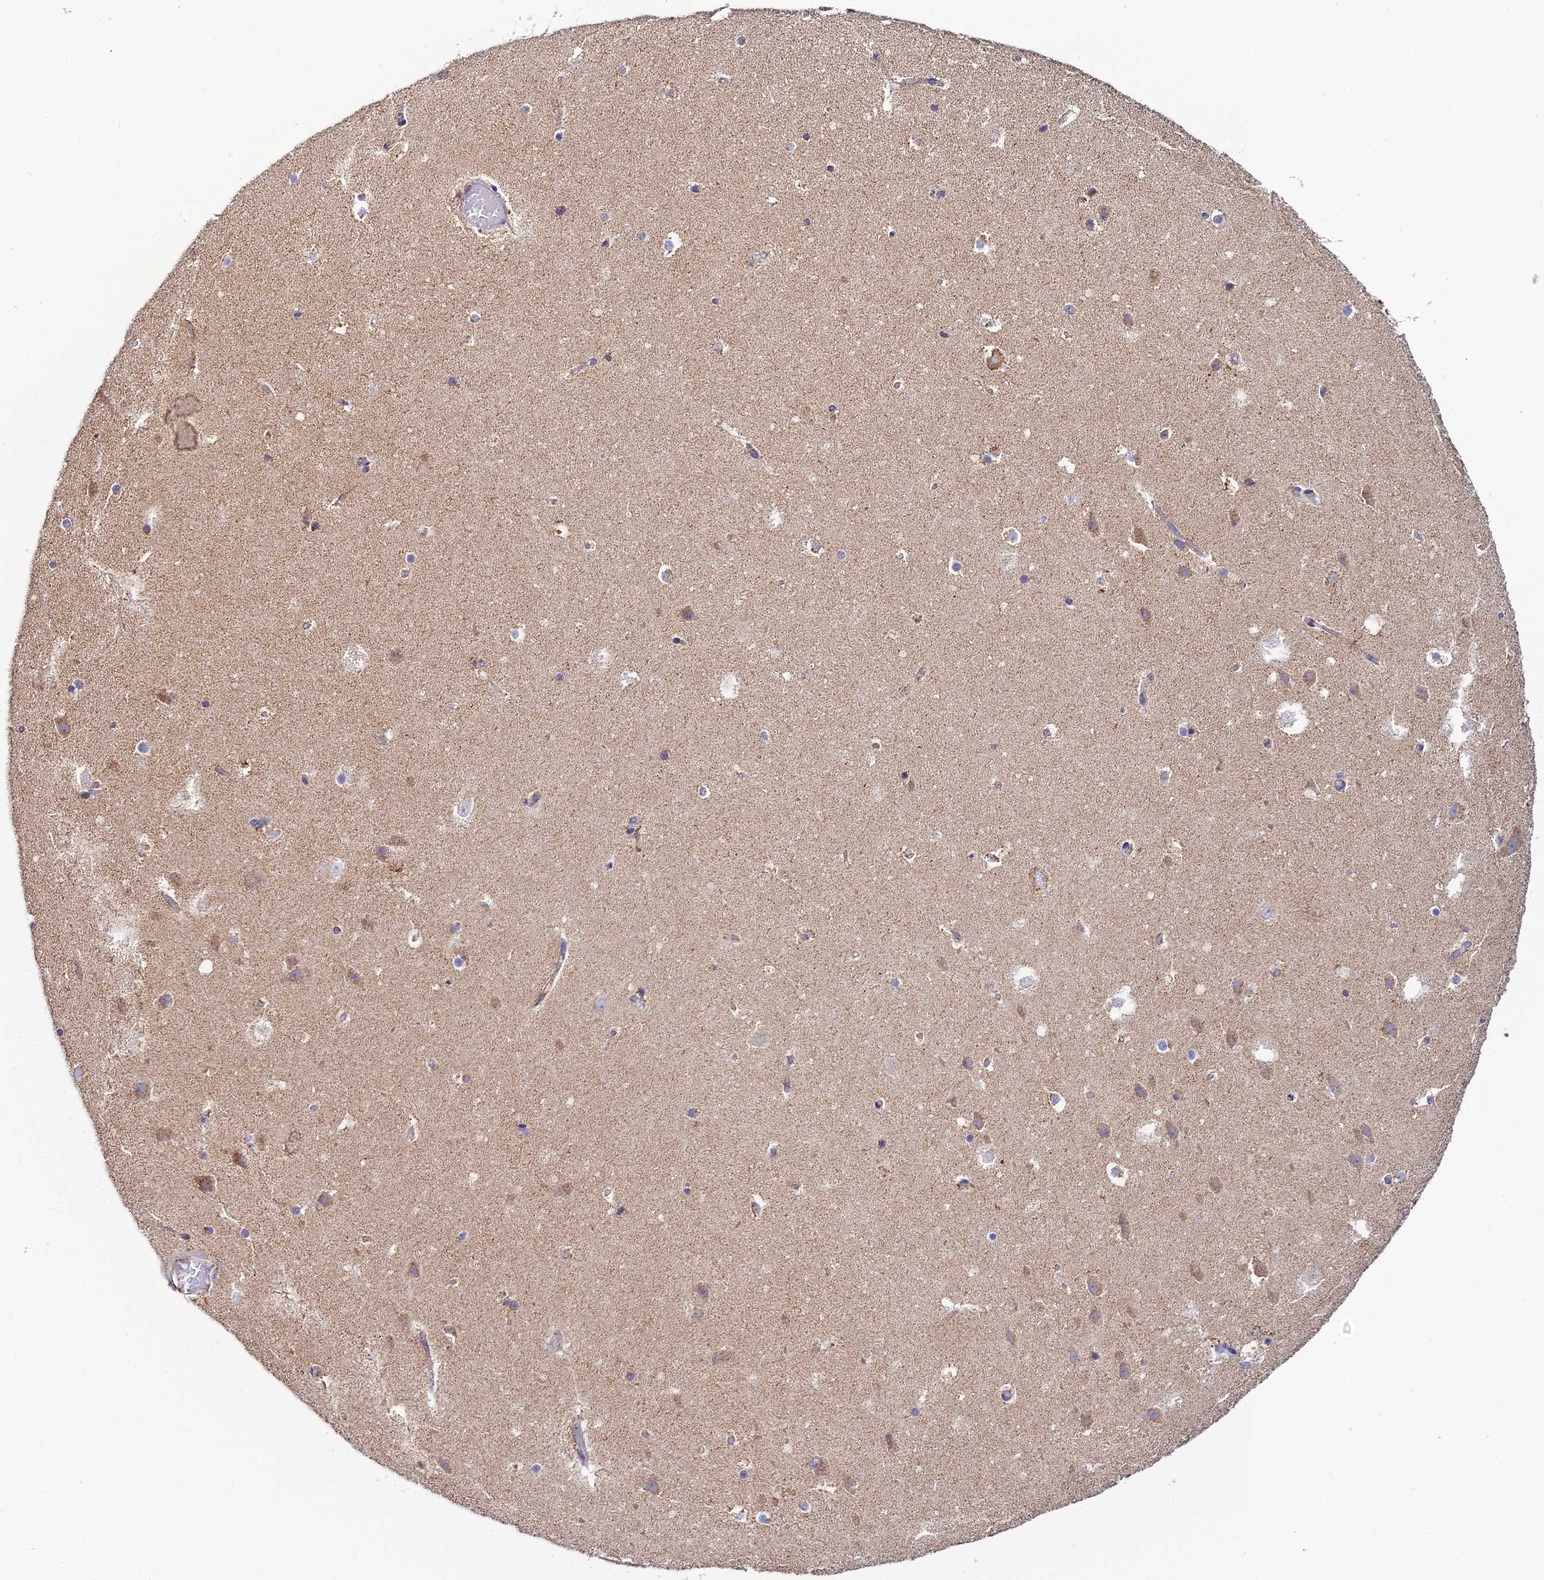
{"staining": {"intensity": "weak", "quantity": "25%-75%", "location": "cytoplasmic/membranous"}, "tissue": "hippocampus", "cell_type": "Glial cells", "image_type": "normal", "snomed": [{"axis": "morphology", "description": "Normal tissue, NOS"}, {"axis": "topography", "description": "Hippocampus"}], "caption": "DAB immunohistochemical staining of normal human hippocampus displays weak cytoplasmic/membranous protein expression in about 25%-75% of glial cells. (IHC, brightfield microscopy, high magnification).", "gene": "NIPSNAP3A", "patient": {"sex": "female", "age": 52}}